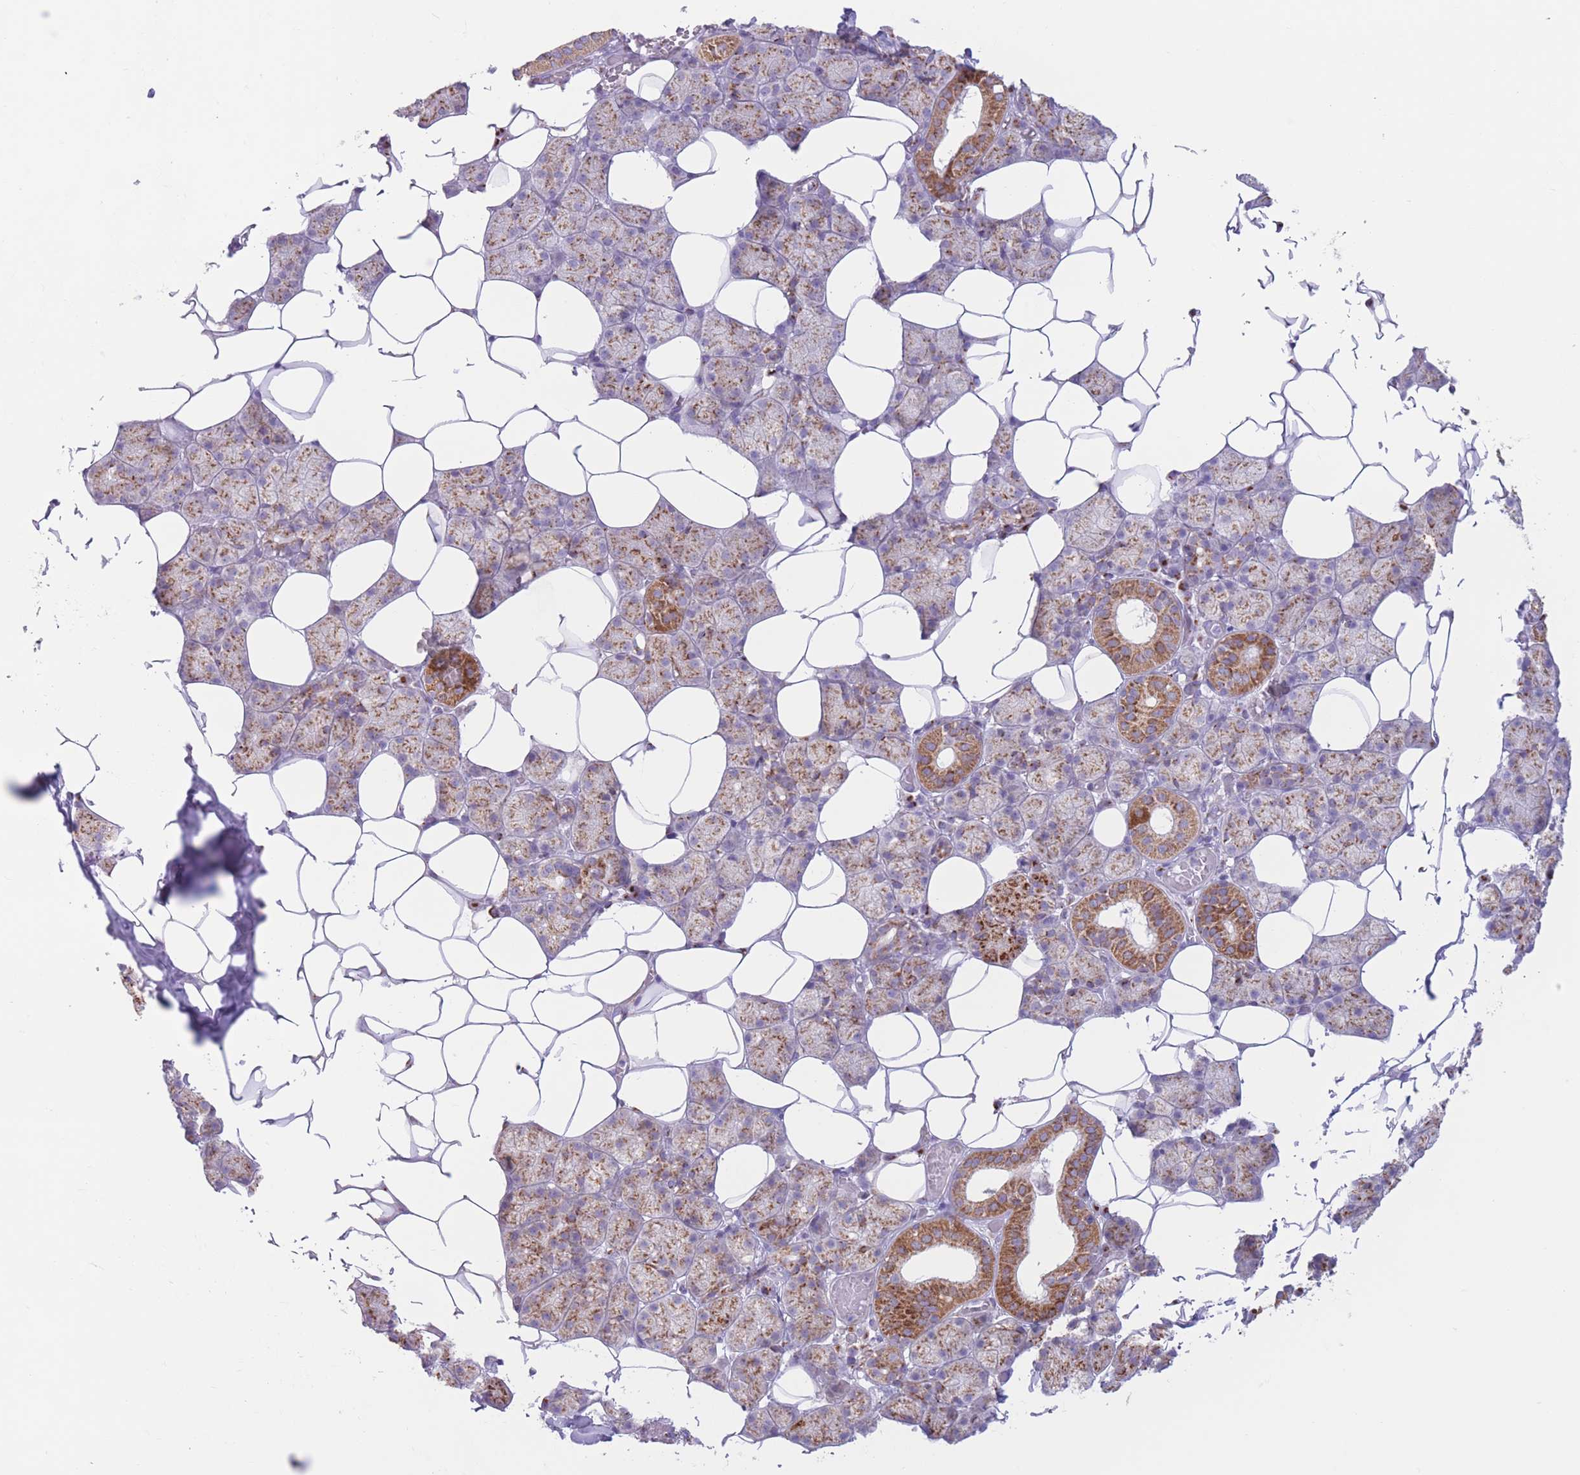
{"staining": {"intensity": "moderate", "quantity": "25%-75%", "location": "cytoplasmic/membranous"}, "tissue": "salivary gland", "cell_type": "Glandular cells", "image_type": "normal", "snomed": [{"axis": "morphology", "description": "Normal tissue, NOS"}, {"axis": "topography", "description": "Salivary gland"}], "caption": "The histopathology image displays a brown stain indicating the presence of a protein in the cytoplasmic/membranous of glandular cells in salivary gland.", "gene": "MPND", "patient": {"sex": "female", "age": 33}}